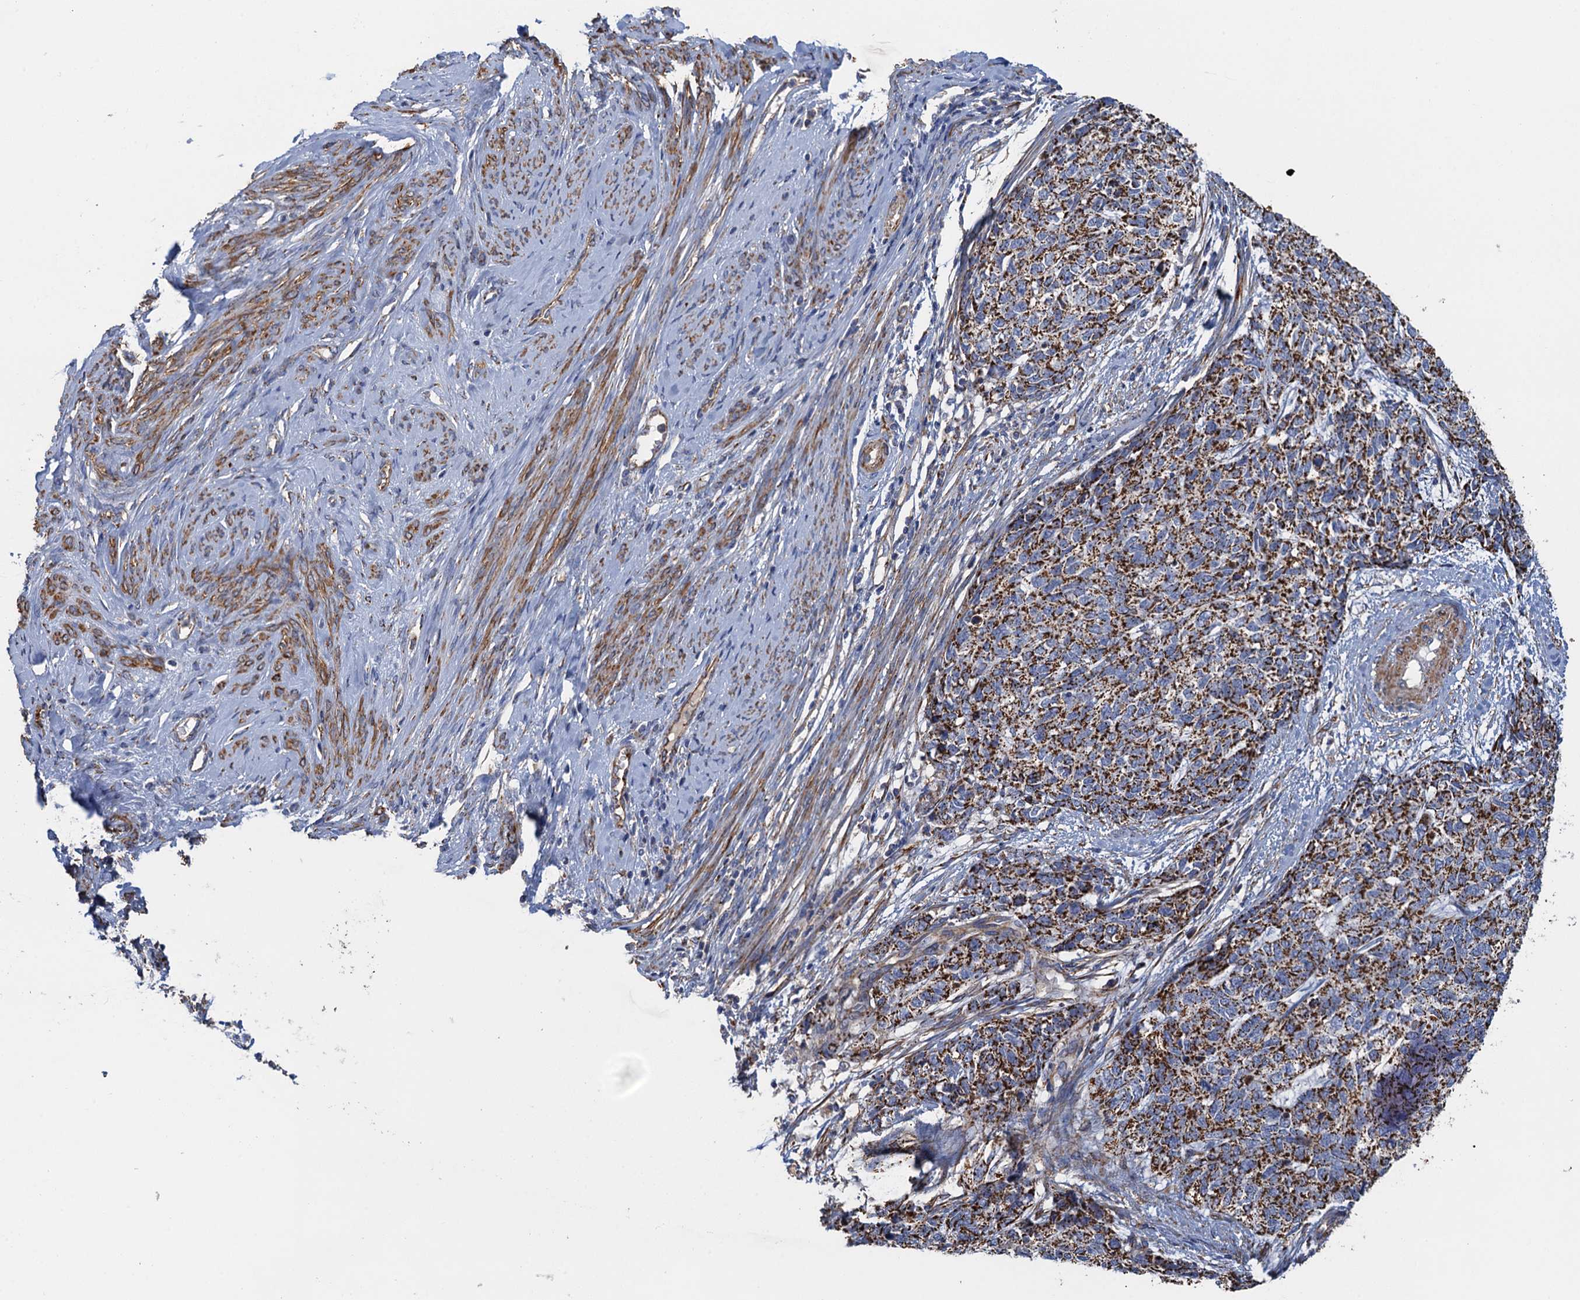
{"staining": {"intensity": "strong", "quantity": ">75%", "location": "cytoplasmic/membranous"}, "tissue": "cervical cancer", "cell_type": "Tumor cells", "image_type": "cancer", "snomed": [{"axis": "morphology", "description": "Squamous cell carcinoma, NOS"}, {"axis": "topography", "description": "Cervix"}], "caption": "Approximately >75% of tumor cells in cervical cancer (squamous cell carcinoma) display strong cytoplasmic/membranous protein expression as visualized by brown immunohistochemical staining.", "gene": "GCSH", "patient": {"sex": "female", "age": 63}}